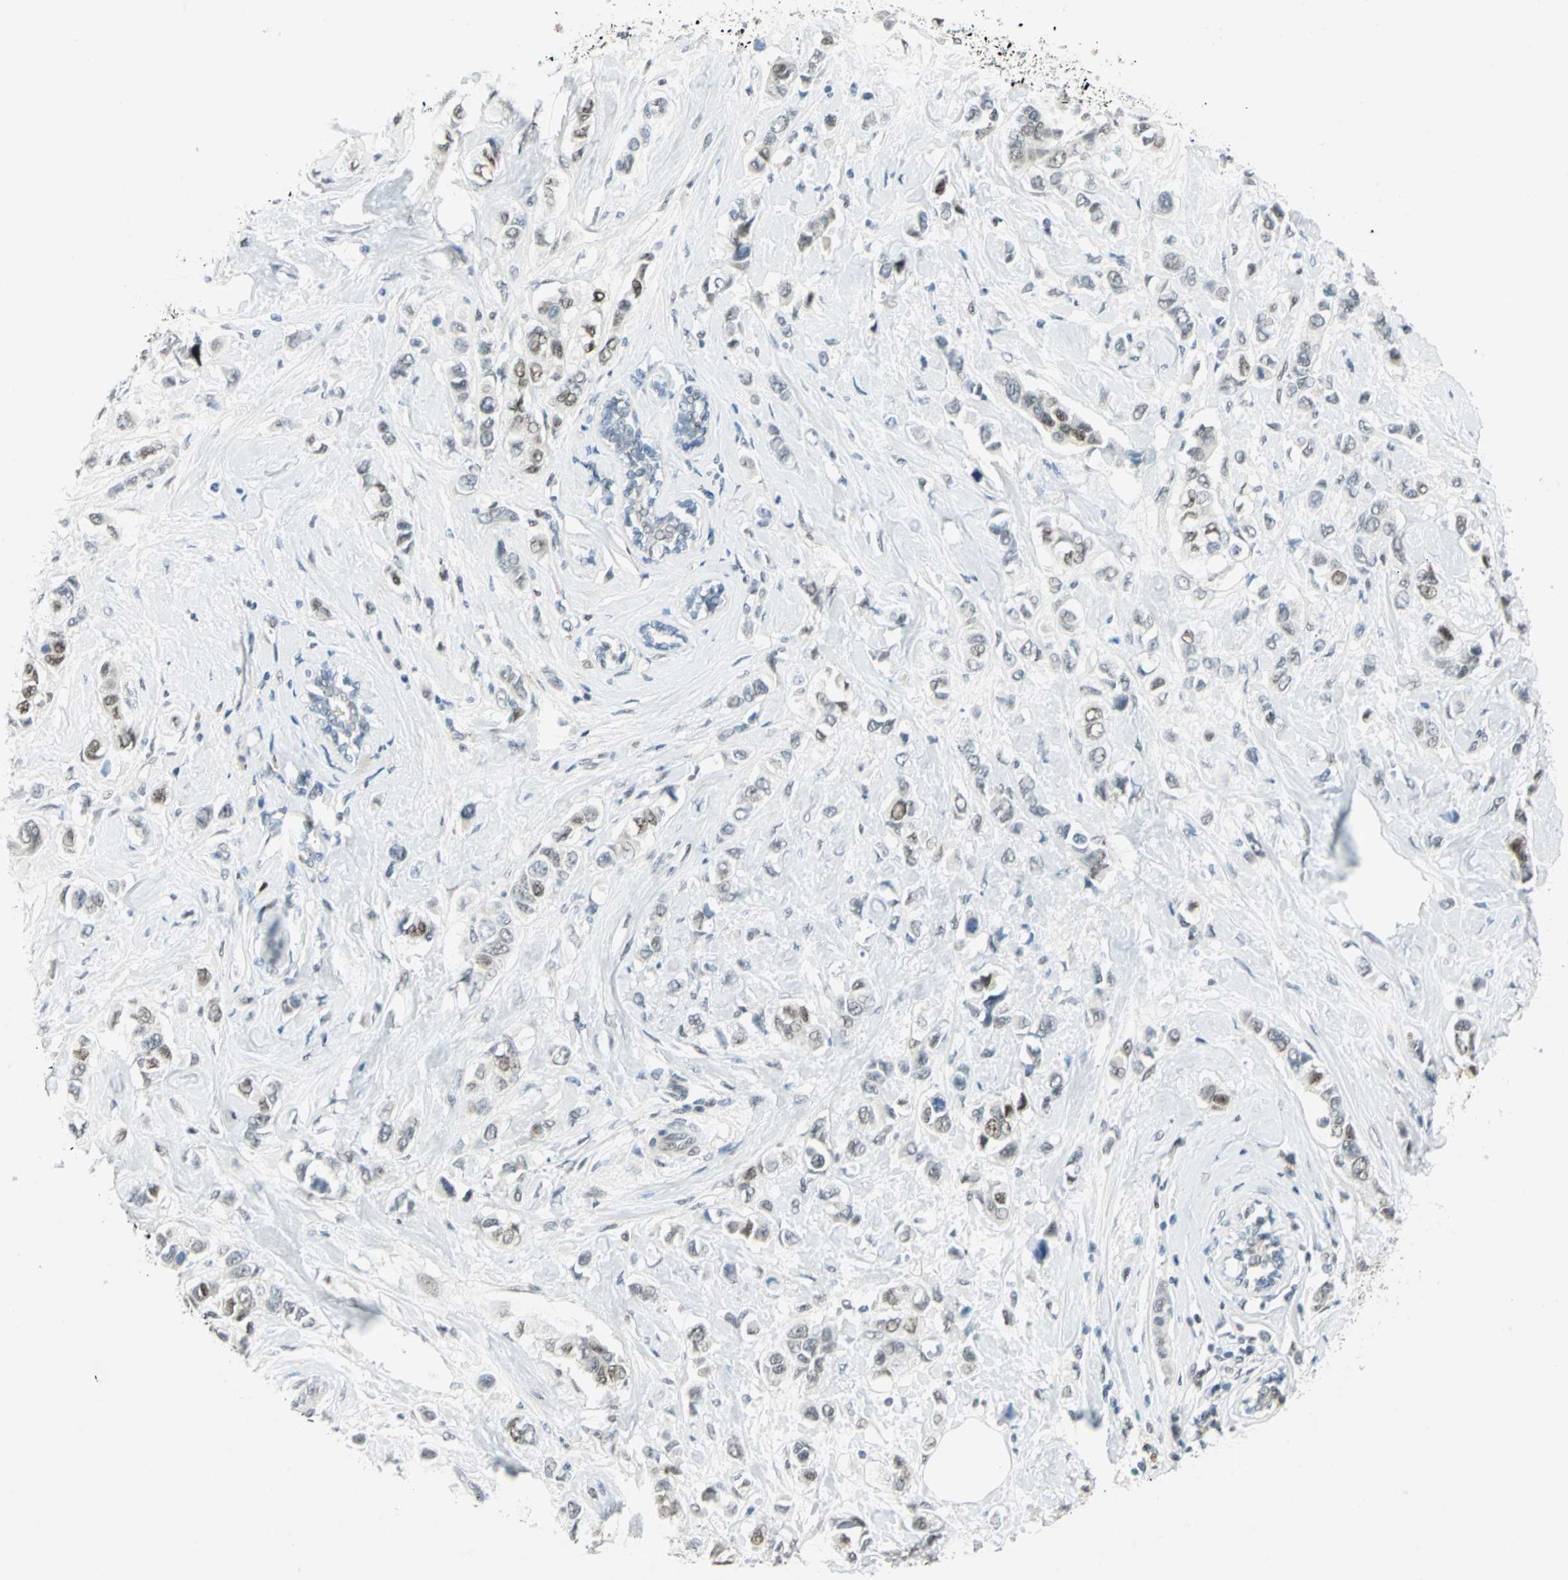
{"staining": {"intensity": "weak", "quantity": "<25%", "location": "nuclear"}, "tissue": "breast cancer", "cell_type": "Tumor cells", "image_type": "cancer", "snomed": [{"axis": "morphology", "description": "Duct carcinoma"}, {"axis": "topography", "description": "Breast"}], "caption": "Immunohistochemistry (IHC) of human invasive ductal carcinoma (breast) reveals no expression in tumor cells.", "gene": "MTMR10", "patient": {"sex": "female", "age": 50}}